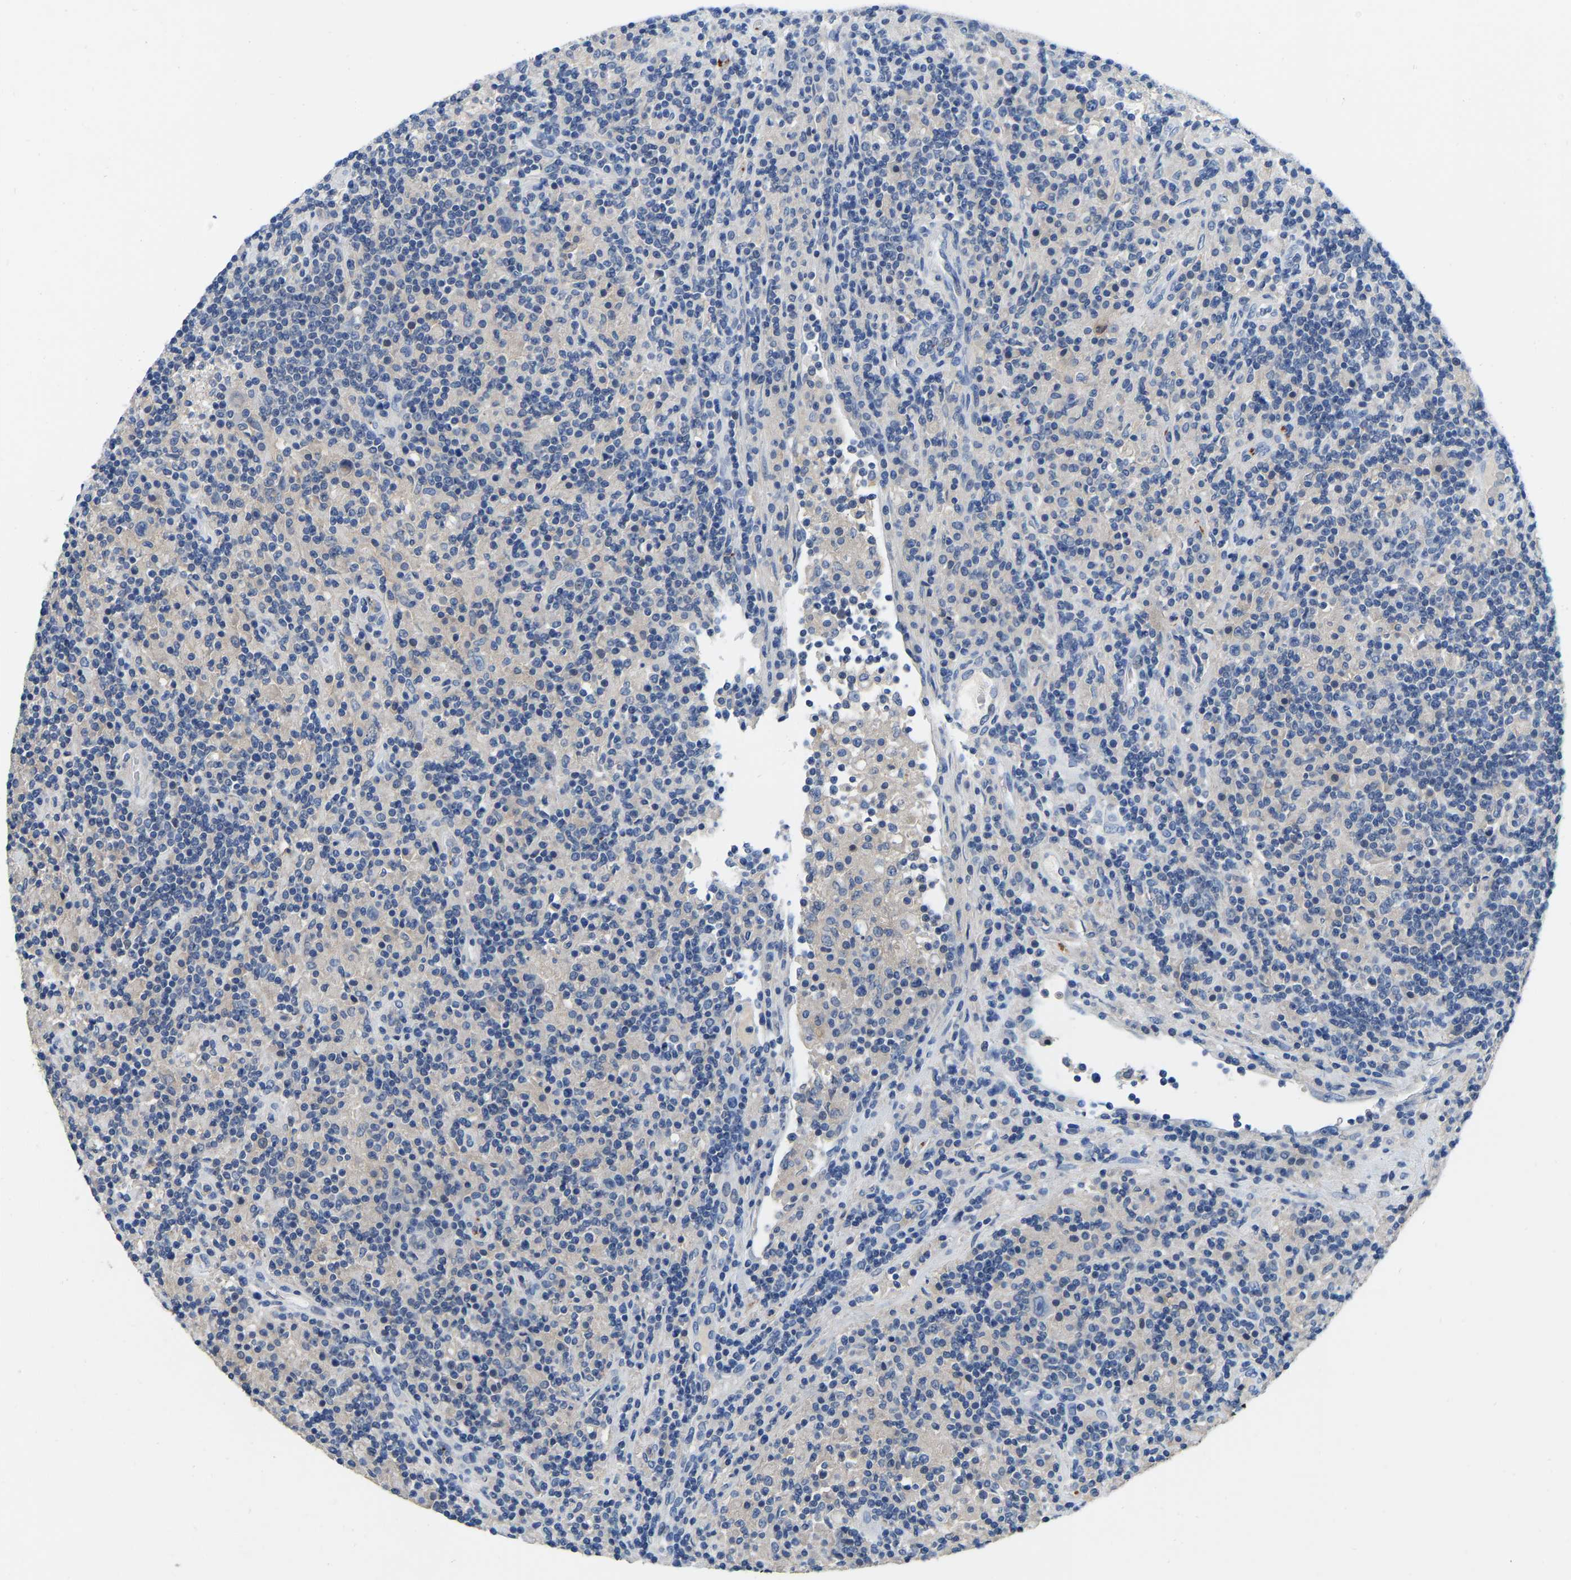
{"staining": {"intensity": "negative", "quantity": "none", "location": "none"}, "tissue": "lymphoma", "cell_type": "Tumor cells", "image_type": "cancer", "snomed": [{"axis": "morphology", "description": "Hodgkin's disease, NOS"}, {"axis": "topography", "description": "Lymph node"}], "caption": "Tumor cells are negative for protein expression in human Hodgkin's disease.", "gene": "RAB27B", "patient": {"sex": "male", "age": 70}}